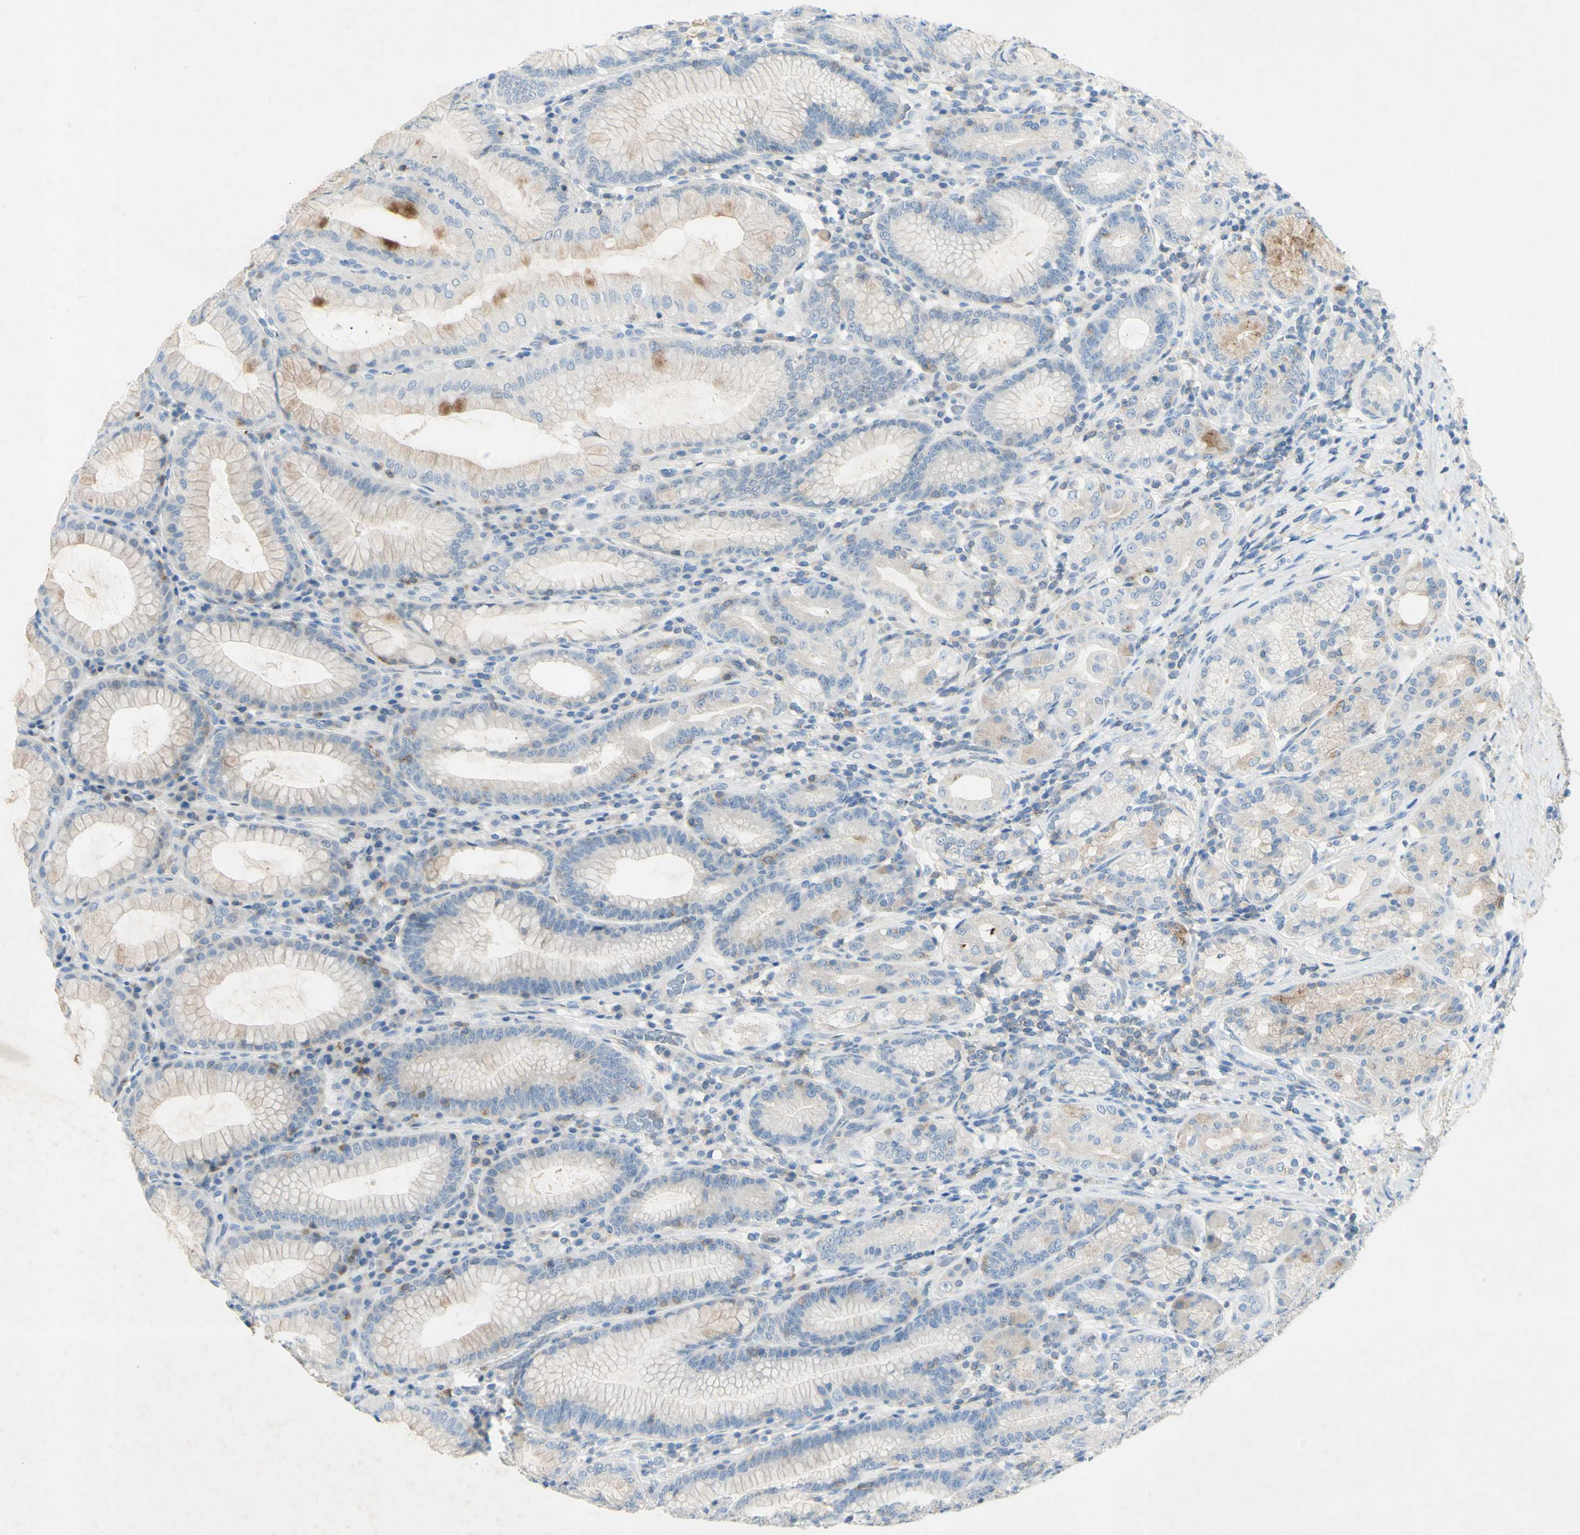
{"staining": {"intensity": "moderate", "quantity": "<25%", "location": "cytoplasmic/membranous"}, "tissue": "stomach", "cell_type": "Glandular cells", "image_type": "normal", "snomed": [{"axis": "morphology", "description": "Normal tissue, NOS"}, {"axis": "topography", "description": "Stomach, lower"}], "caption": "Immunohistochemistry micrograph of benign human stomach stained for a protein (brown), which reveals low levels of moderate cytoplasmic/membranous positivity in approximately <25% of glandular cells.", "gene": "GDF15", "patient": {"sex": "female", "age": 76}}